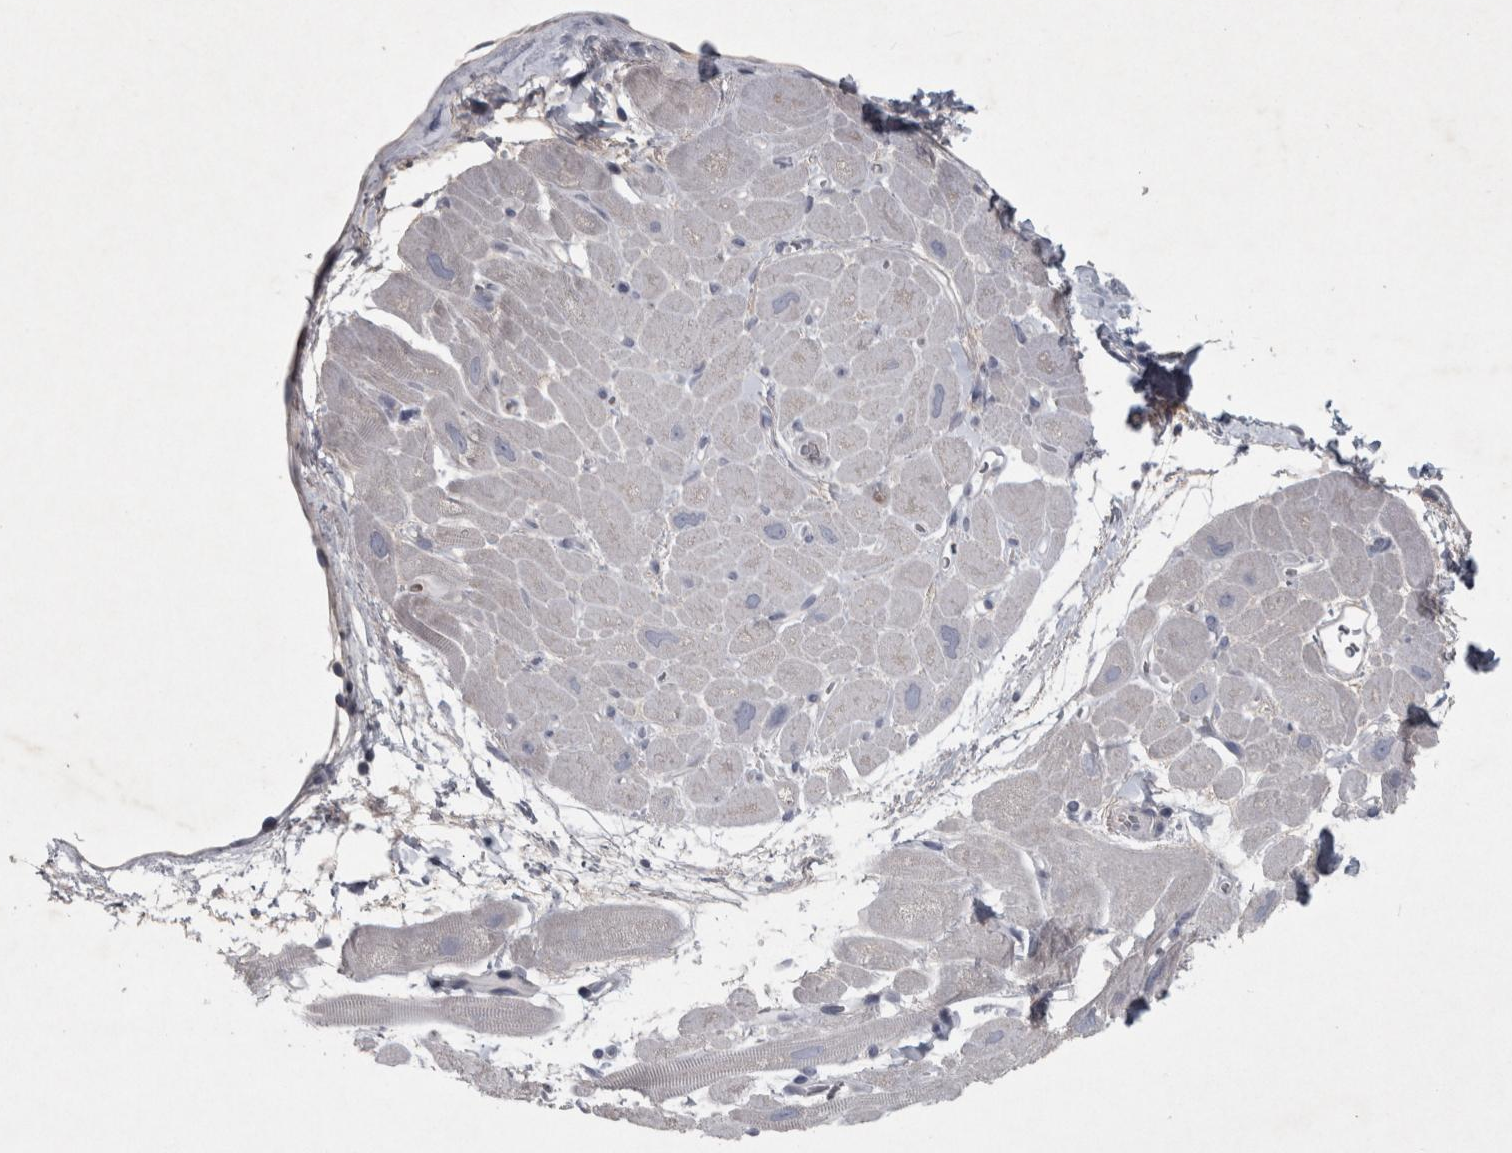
{"staining": {"intensity": "weak", "quantity": "<25%", "location": "cytoplasmic/membranous"}, "tissue": "heart muscle", "cell_type": "Cardiomyocytes", "image_type": "normal", "snomed": [{"axis": "morphology", "description": "Normal tissue, NOS"}, {"axis": "topography", "description": "Heart"}], "caption": "The photomicrograph shows no significant staining in cardiomyocytes of heart muscle.", "gene": "ENPP7", "patient": {"sex": "male", "age": 49}}